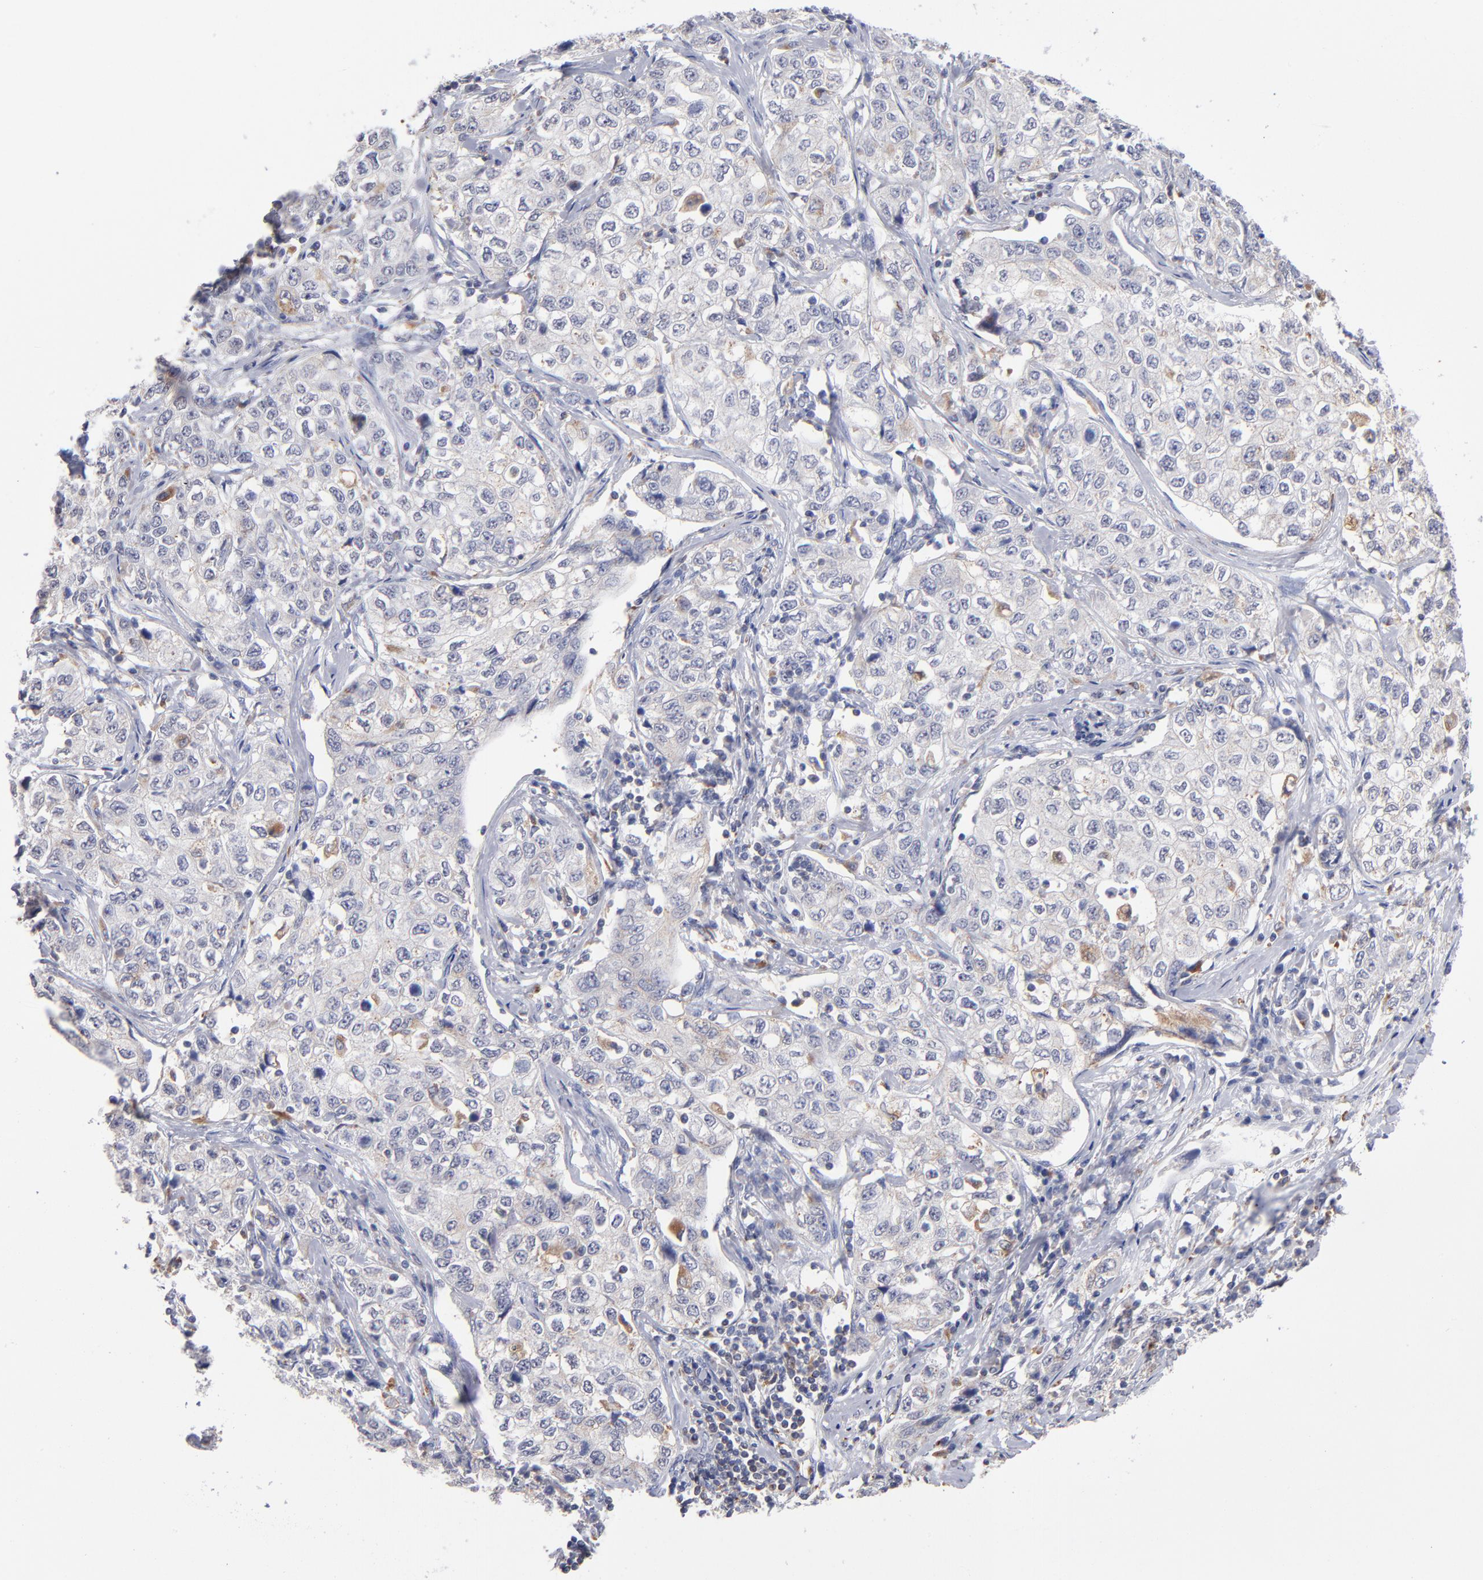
{"staining": {"intensity": "weak", "quantity": "<25%", "location": "cytoplasmic/membranous"}, "tissue": "stomach cancer", "cell_type": "Tumor cells", "image_type": "cancer", "snomed": [{"axis": "morphology", "description": "Adenocarcinoma, NOS"}, {"axis": "topography", "description": "Stomach"}], "caption": "There is no significant staining in tumor cells of stomach adenocarcinoma.", "gene": "RRAGB", "patient": {"sex": "male", "age": 48}}